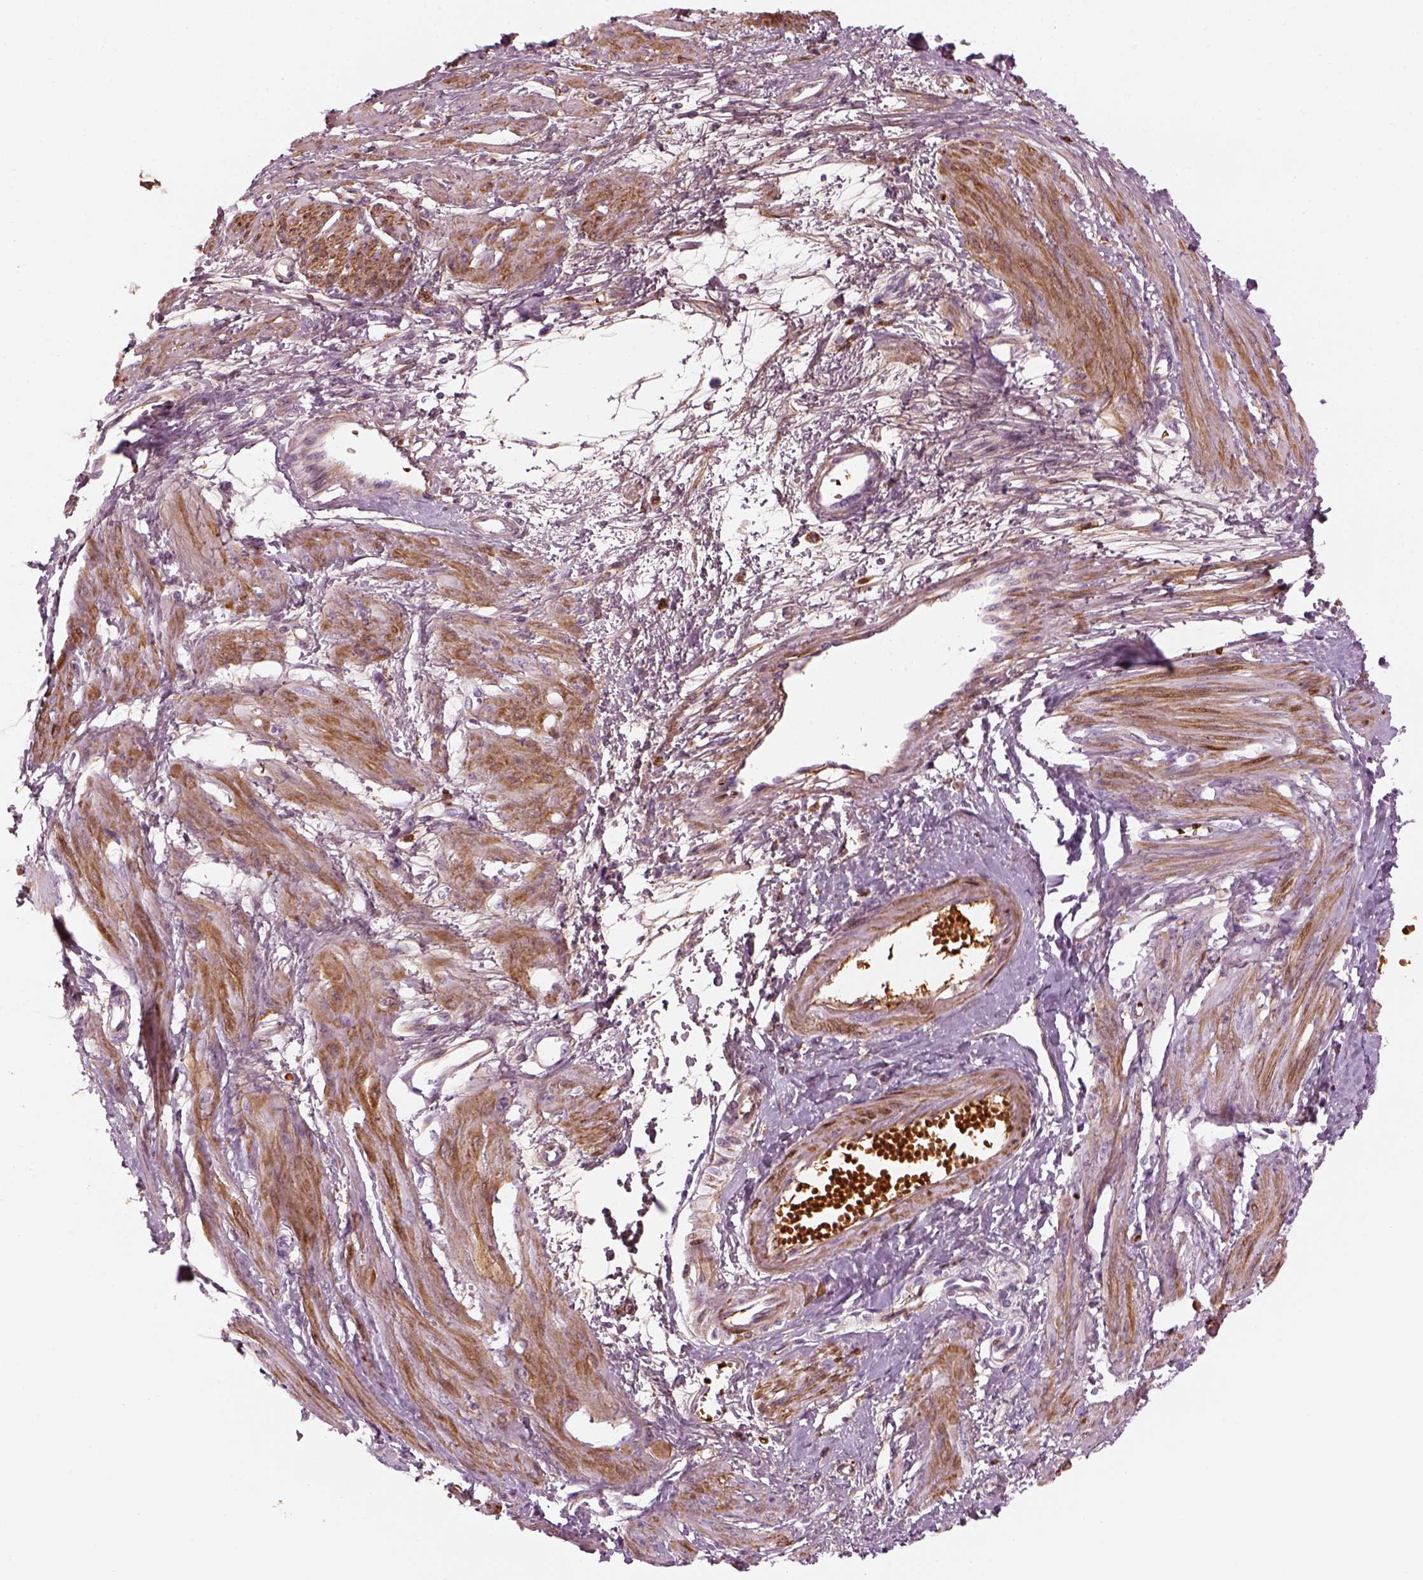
{"staining": {"intensity": "moderate", "quantity": ">75%", "location": "cytoplasmic/membranous"}, "tissue": "smooth muscle", "cell_type": "Smooth muscle cells", "image_type": "normal", "snomed": [{"axis": "morphology", "description": "Normal tissue, NOS"}, {"axis": "topography", "description": "Smooth muscle"}, {"axis": "topography", "description": "Uterus"}], "caption": "Protein positivity by immunohistochemistry exhibits moderate cytoplasmic/membranous expression in about >75% of smooth muscle cells in unremarkable smooth muscle.", "gene": "PABPC1L2A", "patient": {"sex": "female", "age": 39}}